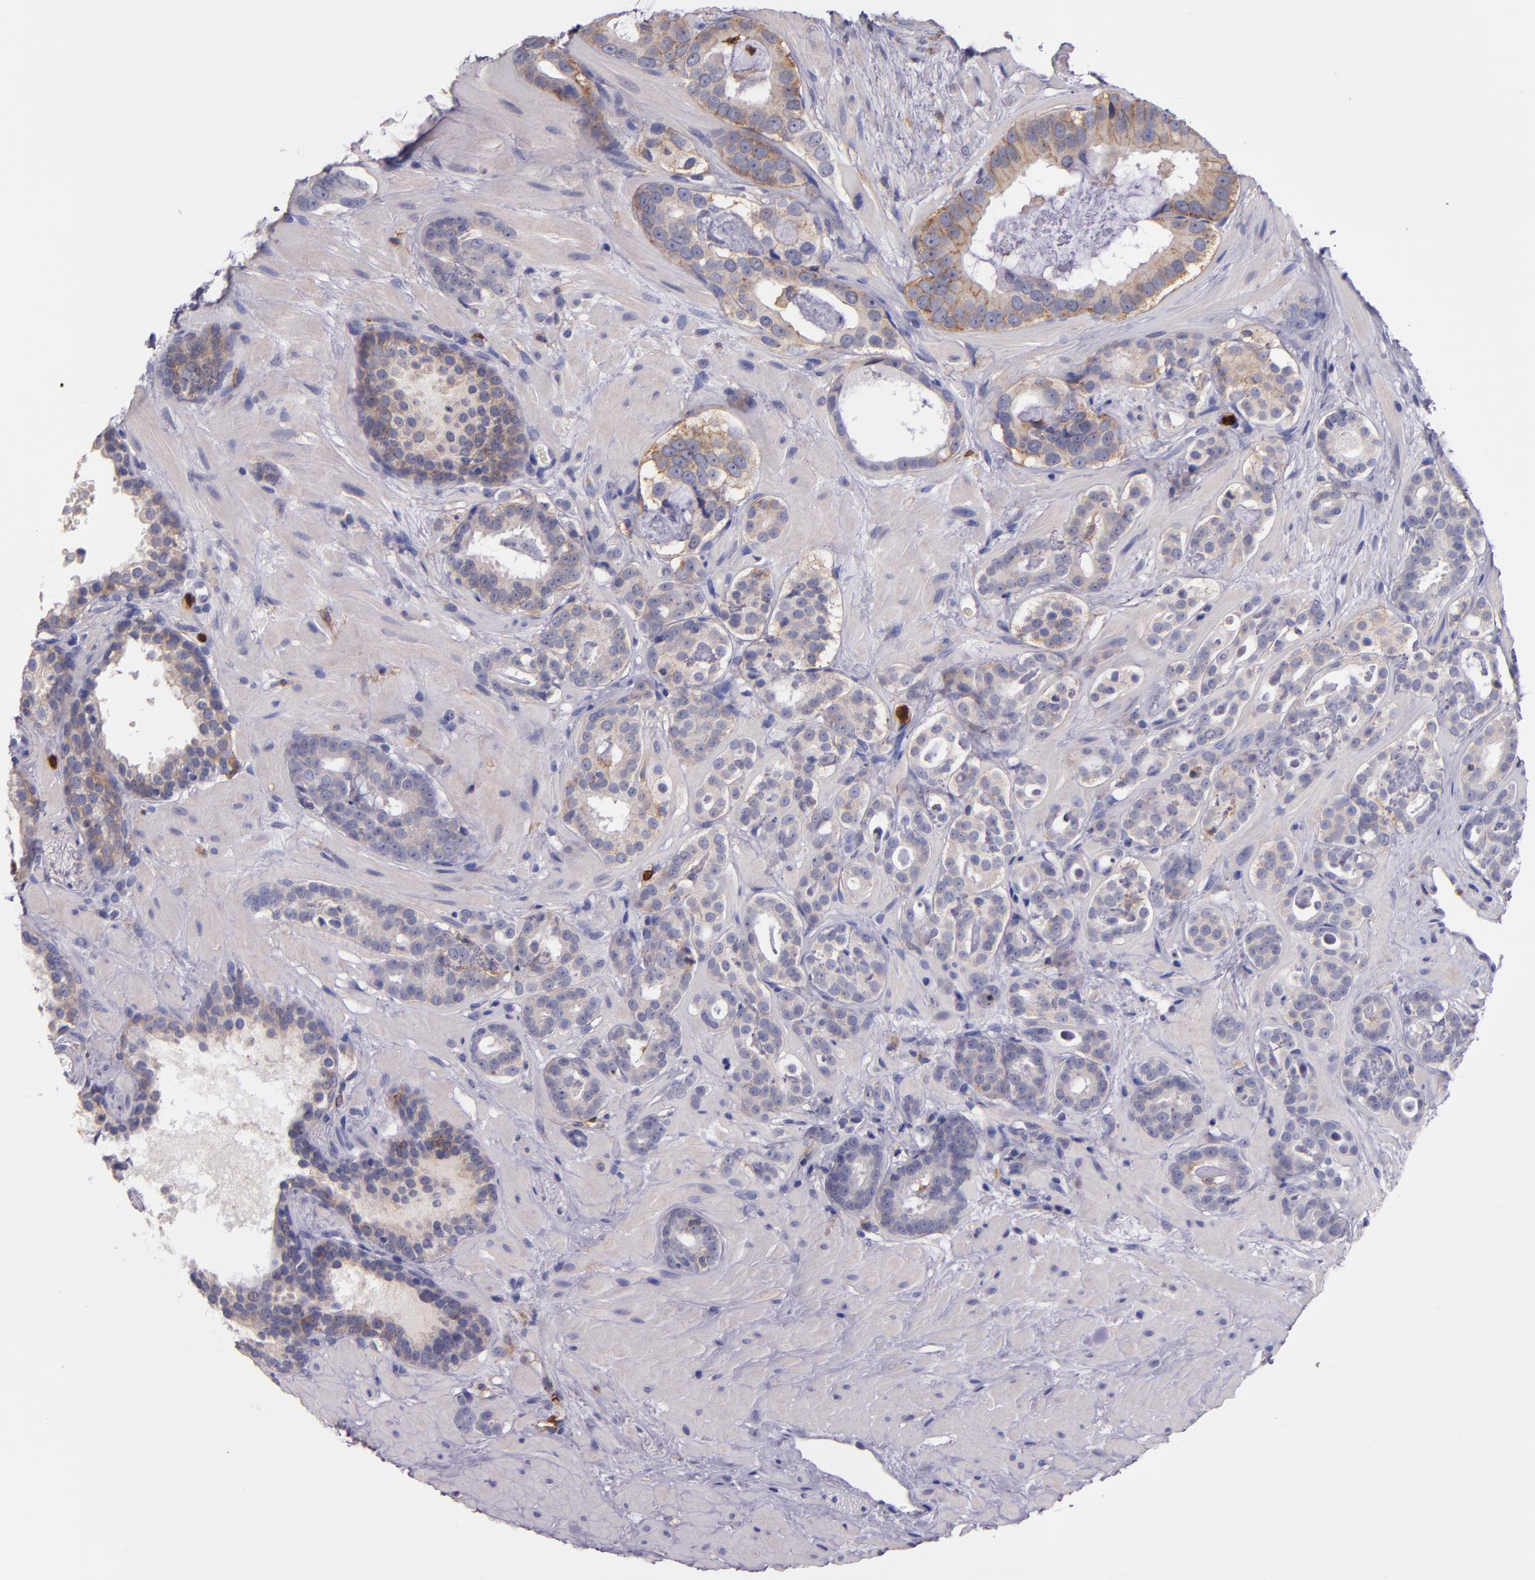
{"staining": {"intensity": "moderate", "quantity": "<25%", "location": "cytoplasmic/membranous"}, "tissue": "prostate cancer", "cell_type": "Tumor cells", "image_type": "cancer", "snomed": [{"axis": "morphology", "description": "Adenocarcinoma, Low grade"}, {"axis": "topography", "description": "Prostate"}], "caption": "Prostate adenocarcinoma (low-grade) was stained to show a protein in brown. There is low levels of moderate cytoplasmic/membranous staining in approximately <25% of tumor cells. The staining is performed using DAB (3,3'-diaminobenzidine) brown chromogen to label protein expression. The nuclei are counter-stained blue using hematoxylin.", "gene": "C5AR1", "patient": {"sex": "male", "age": 57}}